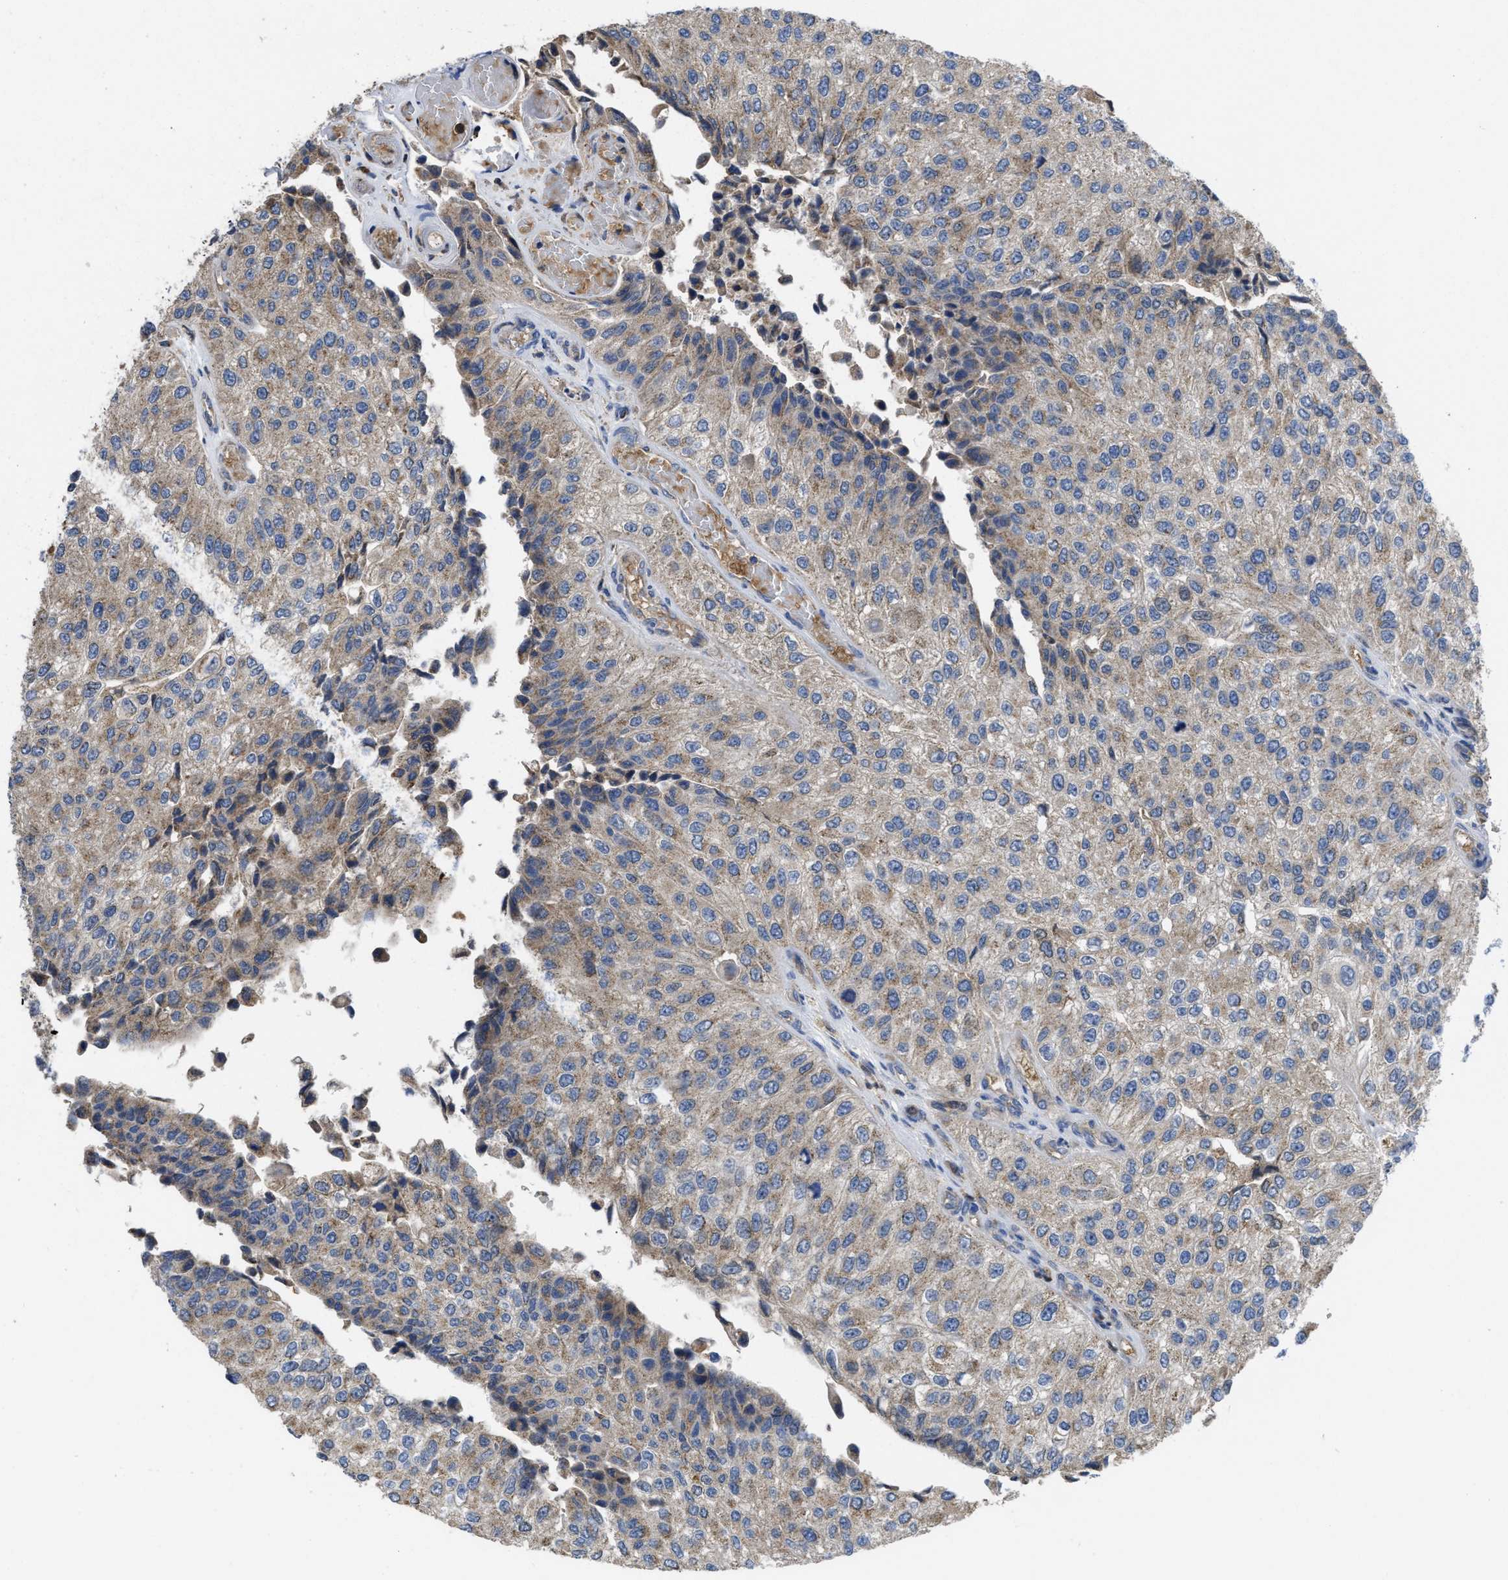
{"staining": {"intensity": "weak", "quantity": "25%-75%", "location": "cytoplasmic/membranous"}, "tissue": "urothelial cancer", "cell_type": "Tumor cells", "image_type": "cancer", "snomed": [{"axis": "morphology", "description": "Urothelial carcinoma, High grade"}, {"axis": "topography", "description": "Kidney"}, {"axis": "topography", "description": "Urinary bladder"}], "caption": "Weak cytoplasmic/membranous expression is identified in about 25%-75% of tumor cells in urothelial carcinoma (high-grade).", "gene": "RNF216", "patient": {"sex": "male", "age": 77}}